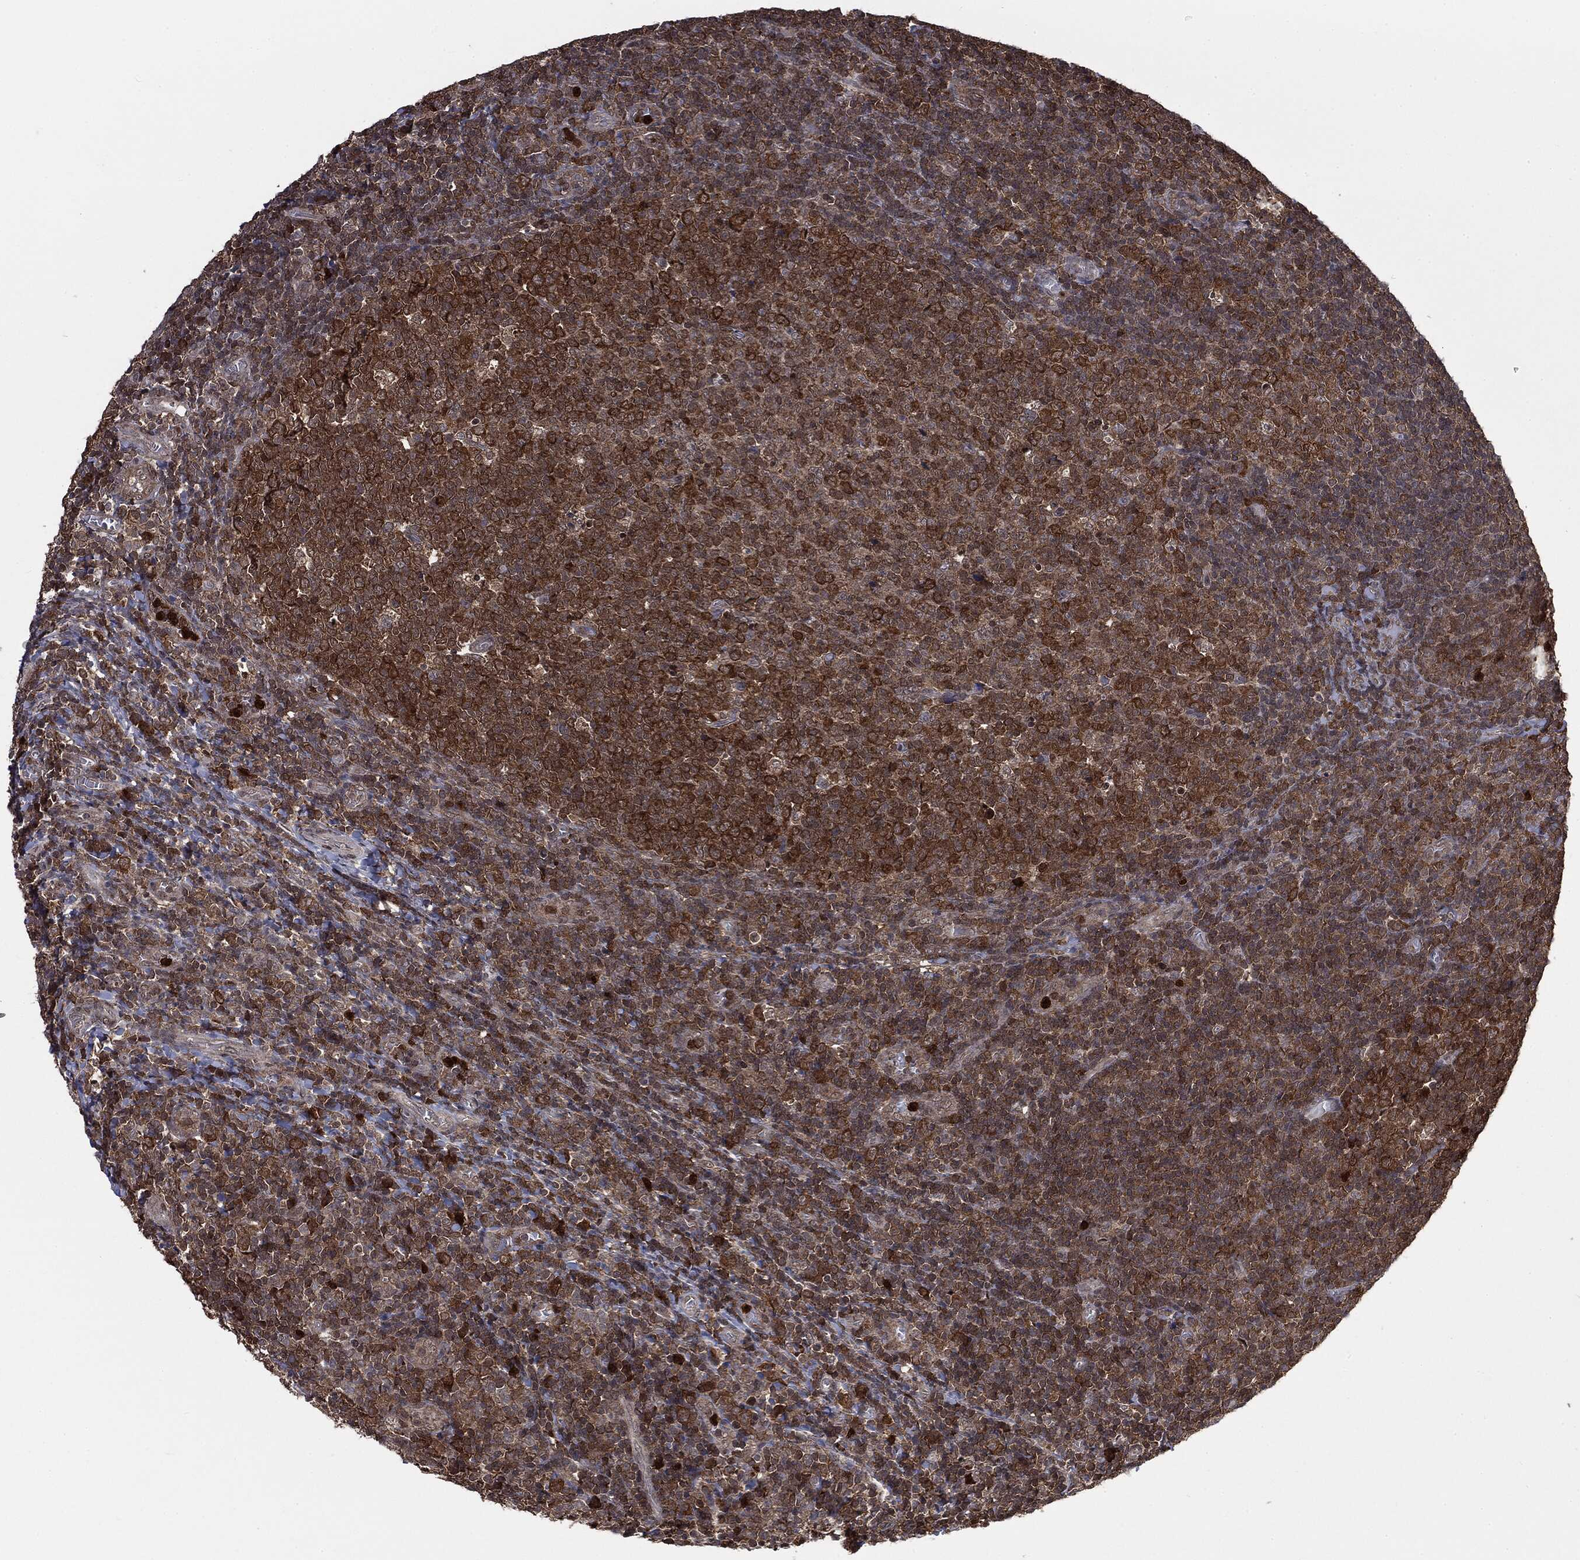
{"staining": {"intensity": "strong", "quantity": "25%-75%", "location": "cytoplasmic/membranous"}, "tissue": "tonsil", "cell_type": "Germinal center cells", "image_type": "normal", "snomed": [{"axis": "morphology", "description": "Normal tissue, NOS"}, {"axis": "topography", "description": "Tonsil"}], "caption": "Tonsil stained with DAB (3,3'-diaminobenzidine) immunohistochemistry (IHC) demonstrates high levels of strong cytoplasmic/membranous expression in approximately 25%-75% of germinal center cells. (Stains: DAB (3,3'-diaminobenzidine) in brown, nuclei in blue, Microscopy: brightfield microscopy at high magnification).", "gene": "GPI", "patient": {"sex": "female", "age": 5}}